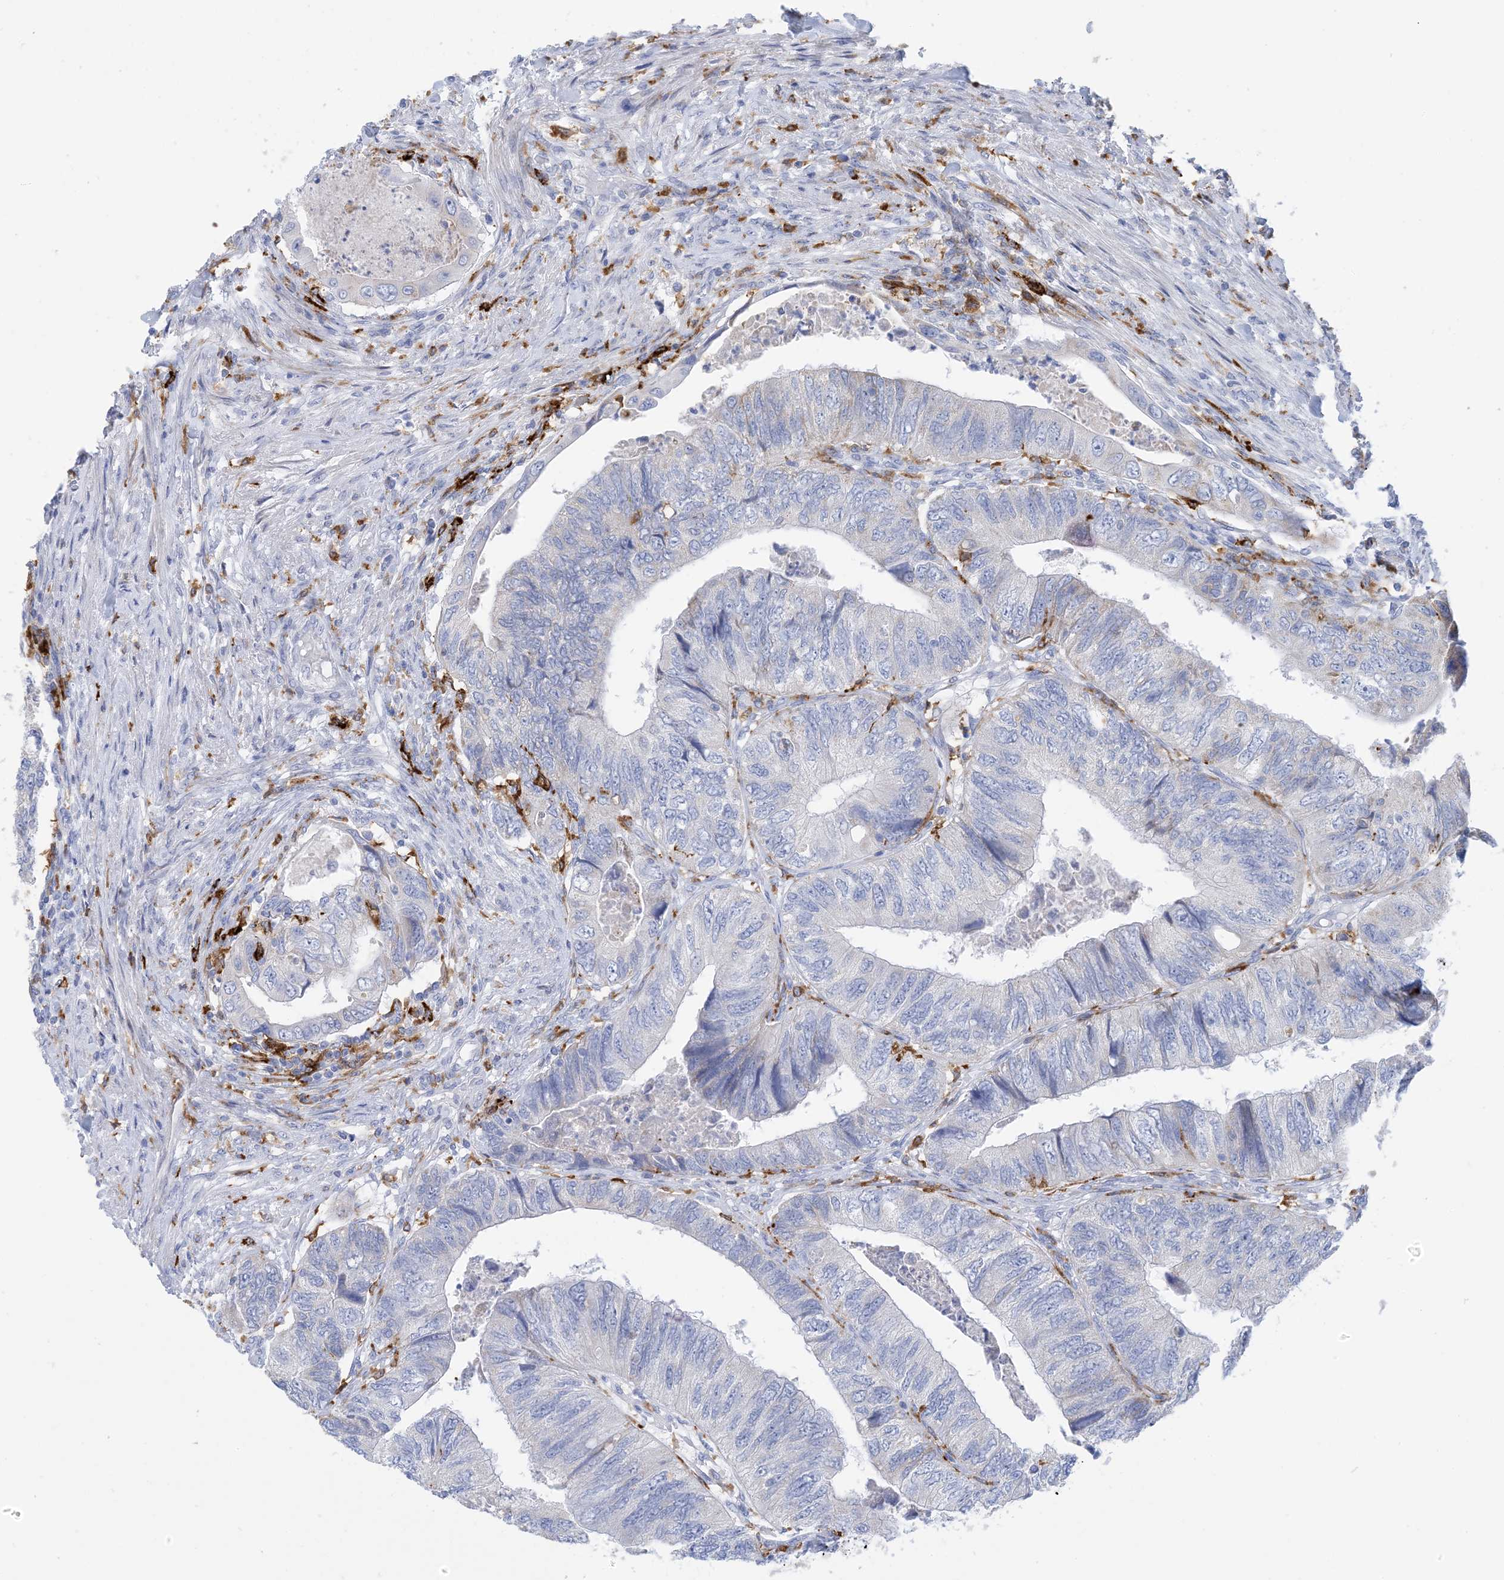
{"staining": {"intensity": "negative", "quantity": "none", "location": "none"}, "tissue": "colorectal cancer", "cell_type": "Tumor cells", "image_type": "cancer", "snomed": [{"axis": "morphology", "description": "Adenocarcinoma, NOS"}, {"axis": "topography", "description": "Rectum"}], "caption": "A high-resolution histopathology image shows IHC staining of colorectal adenocarcinoma, which exhibits no significant positivity in tumor cells.", "gene": "DPH3", "patient": {"sex": "male", "age": 63}}